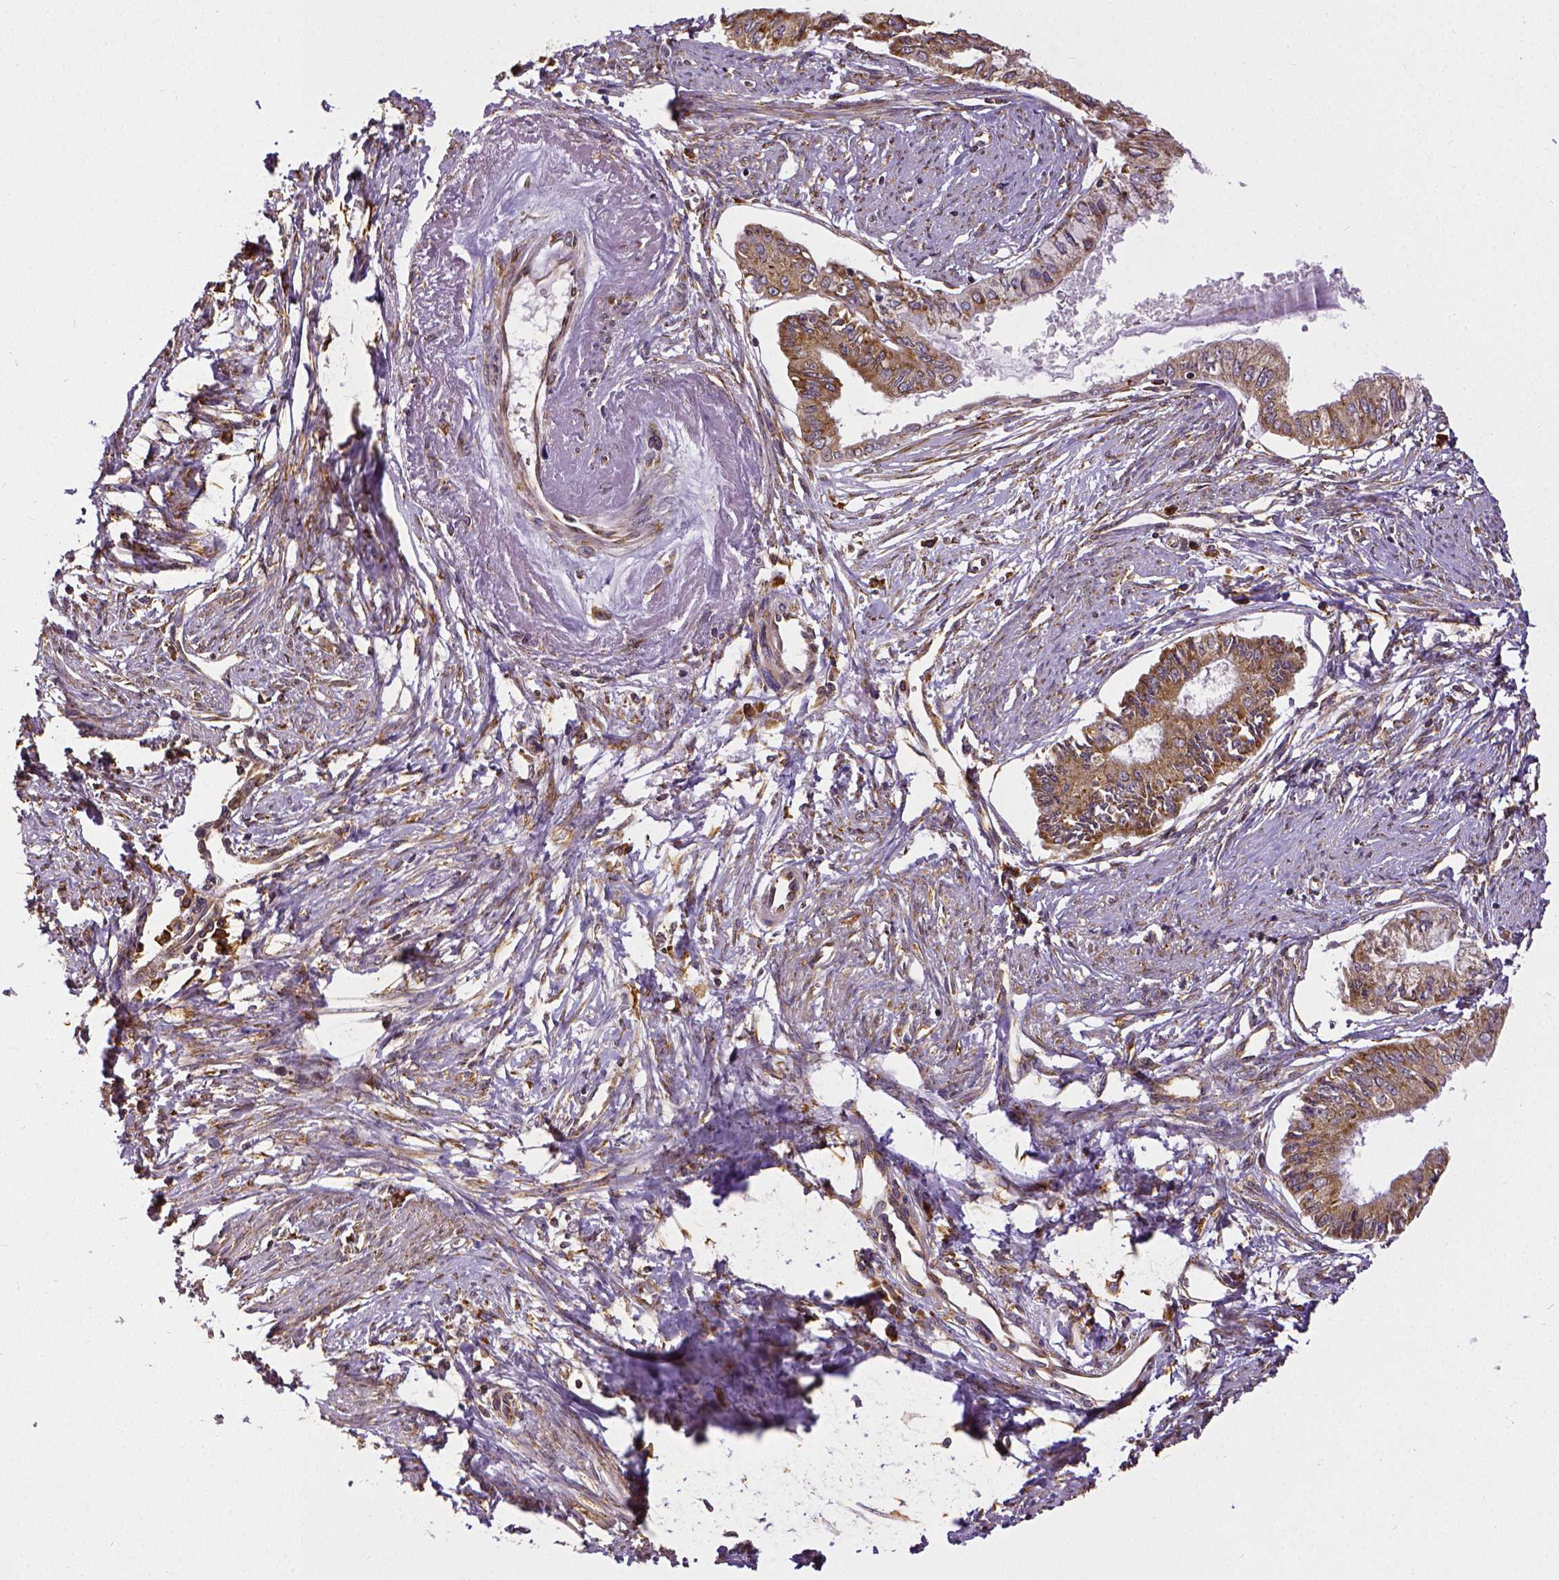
{"staining": {"intensity": "moderate", "quantity": ">75%", "location": "cytoplasmic/membranous"}, "tissue": "endometrial cancer", "cell_type": "Tumor cells", "image_type": "cancer", "snomed": [{"axis": "morphology", "description": "Adenocarcinoma, NOS"}, {"axis": "topography", "description": "Endometrium"}], "caption": "A medium amount of moderate cytoplasmic/membranous expression is appreciated in approximately >75% of tumor cells in endometrial cancer (adenocarcinoma) tissue.", "gene": "MTDH", "patient": {"sex": "female", "age": 76}}